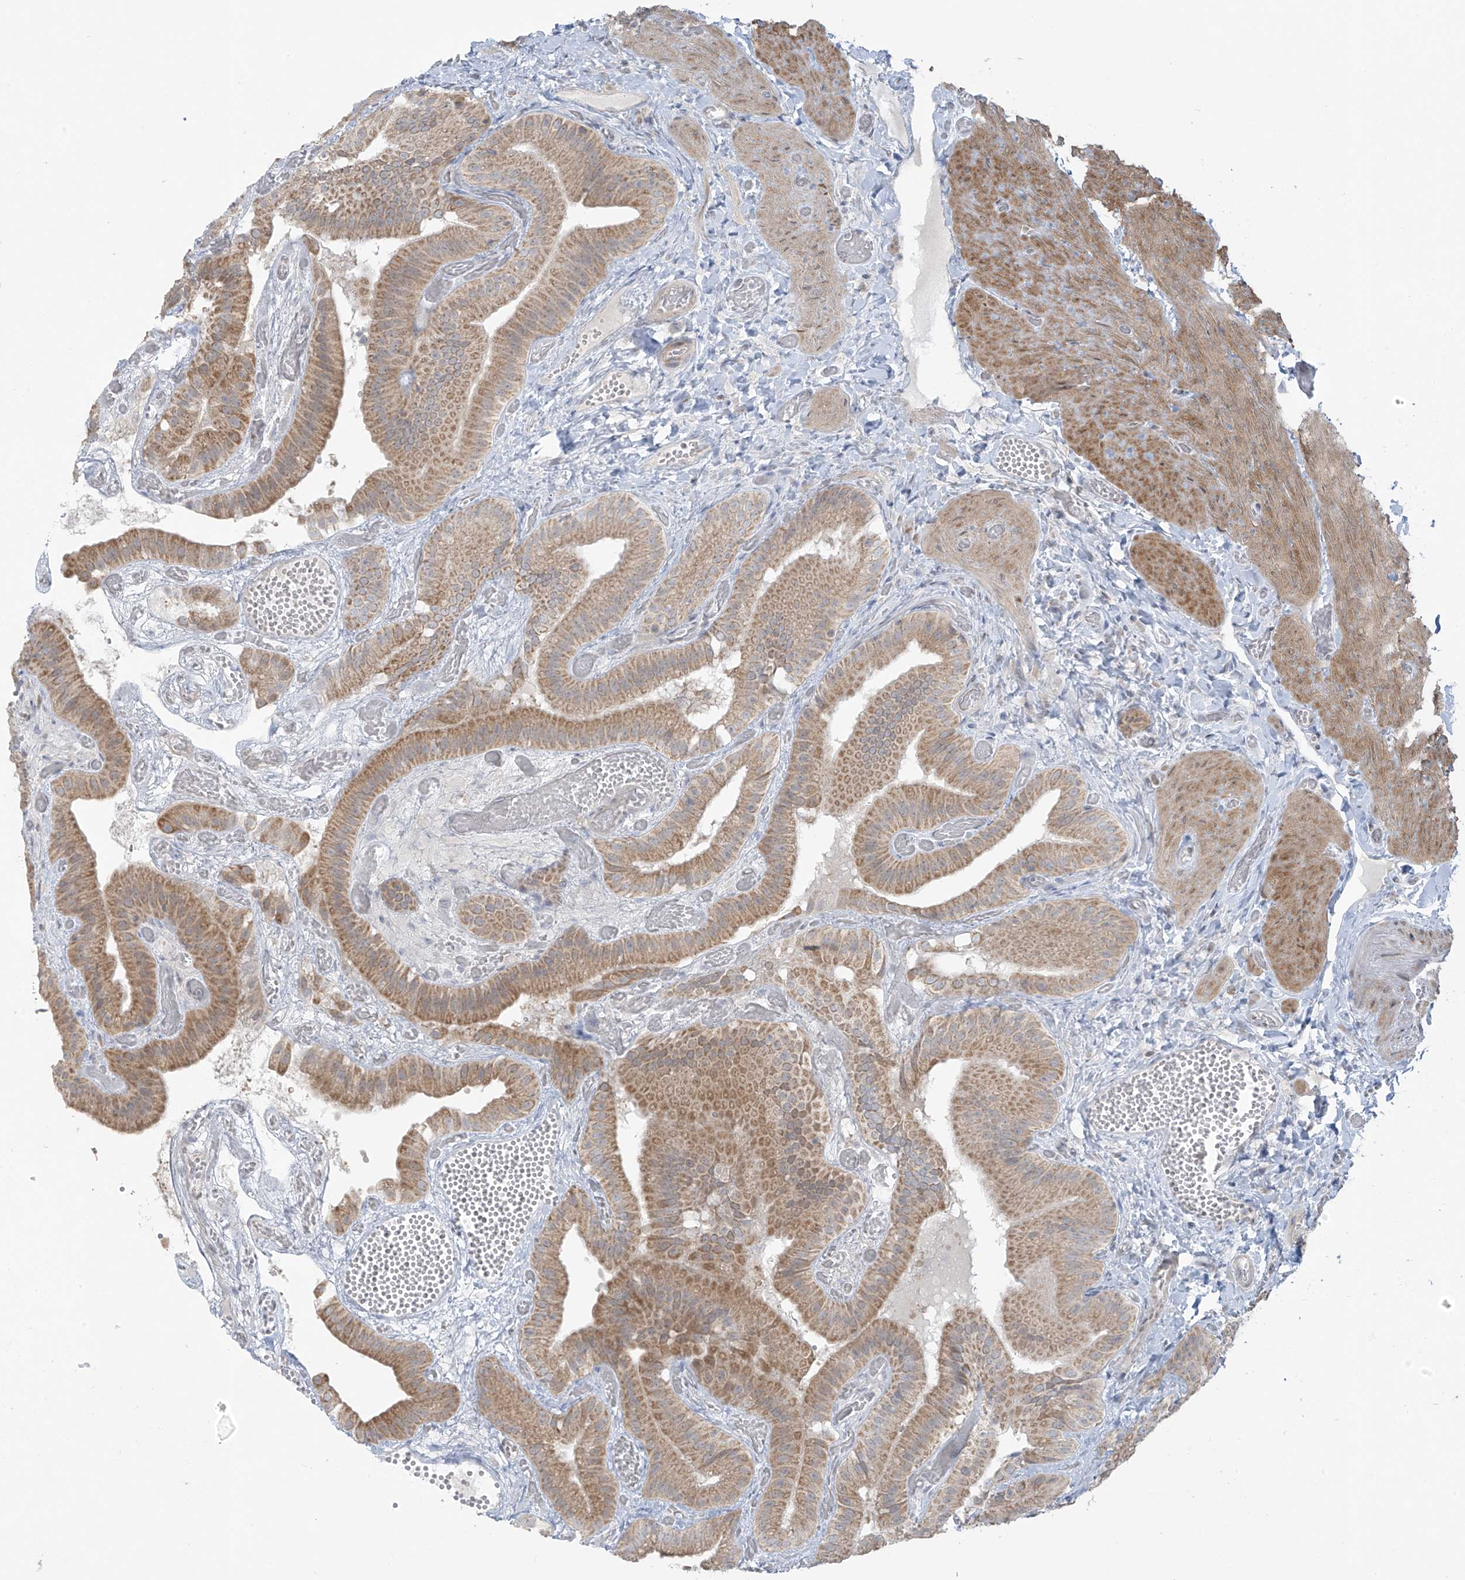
{"staining": {"intensity": "moderate", "quantity": ">75%", "location": "cytoplasmic/membranous"}, "tissue": "gallbladder", "cell_type": "Glandular cells", "image_type": "normal", "snomed": [{"axis": "morphology", "description": "Normal tissue, NOS"}, {"axis": "topography", "description": "Gallbladder"}], "caption": "Immunohistochemistry photomicrograph of normal gallbladder stained for a protein (brown), which demonstrates medium levels of moderate cytoplasmic/membranous expression in approximately >75% of glandular cells.", "gene": "HDDC2", "patient": {"sex": "female", "age": 64}}